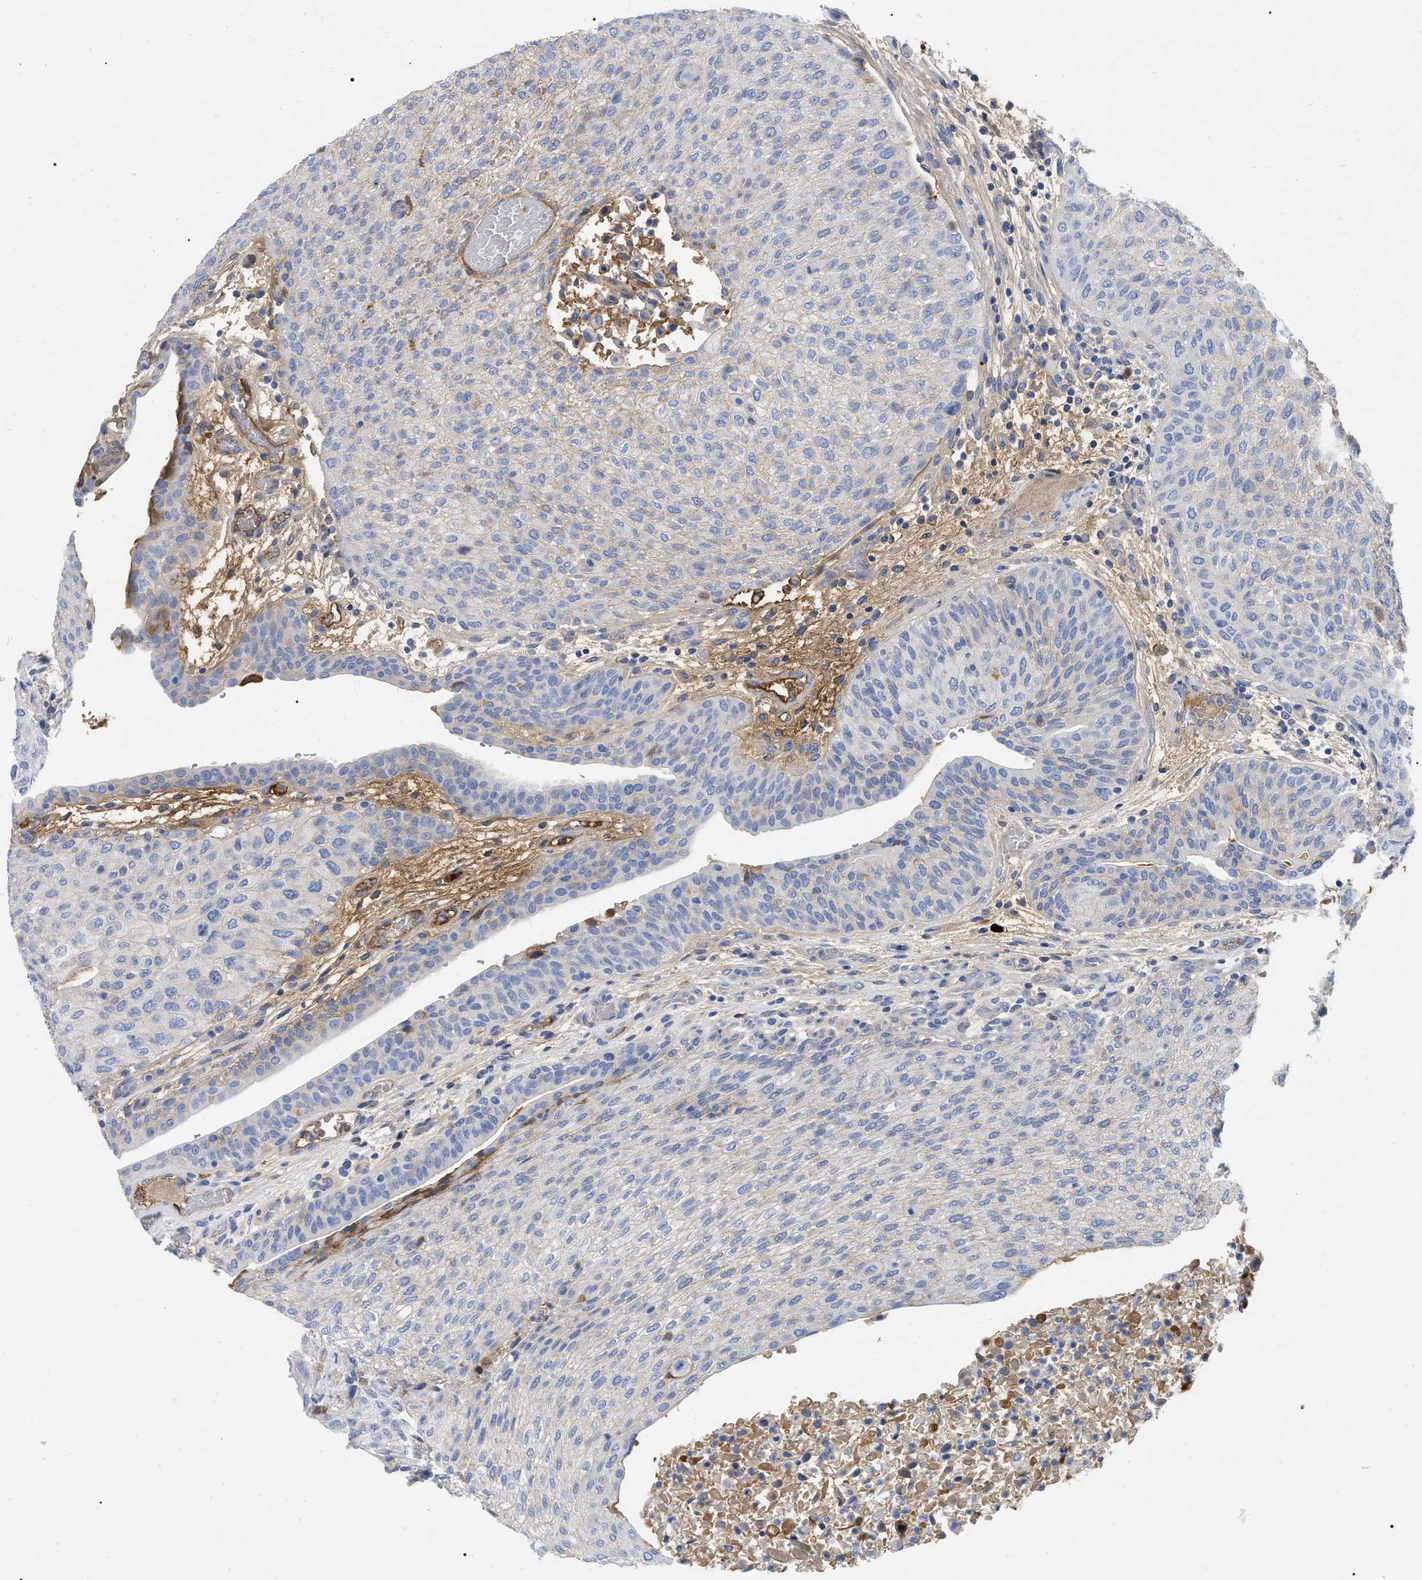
{"staining": {"intensity": "negative", "quantity": "none", "location": "none"}, "tissue": "urothelial cancer", "cell_type": "Tumor cells", "image_type": "cancer", "snomed": [{"axis": "morphology", "description": "Urothelial carcinoma, Low grade"}, {"axis": "morphology", "description": "Urothelial carcinoma, High grade"}, {"axis": "topography", "description": "Urinary bladder"}], "caption": "IHC micrograph of human urothelial cancer stained for a protein (brown), which reveals no staining in tumor cells.", "gene": "IGHV5-51", "patient": {"sex": "male", "age": 35}}